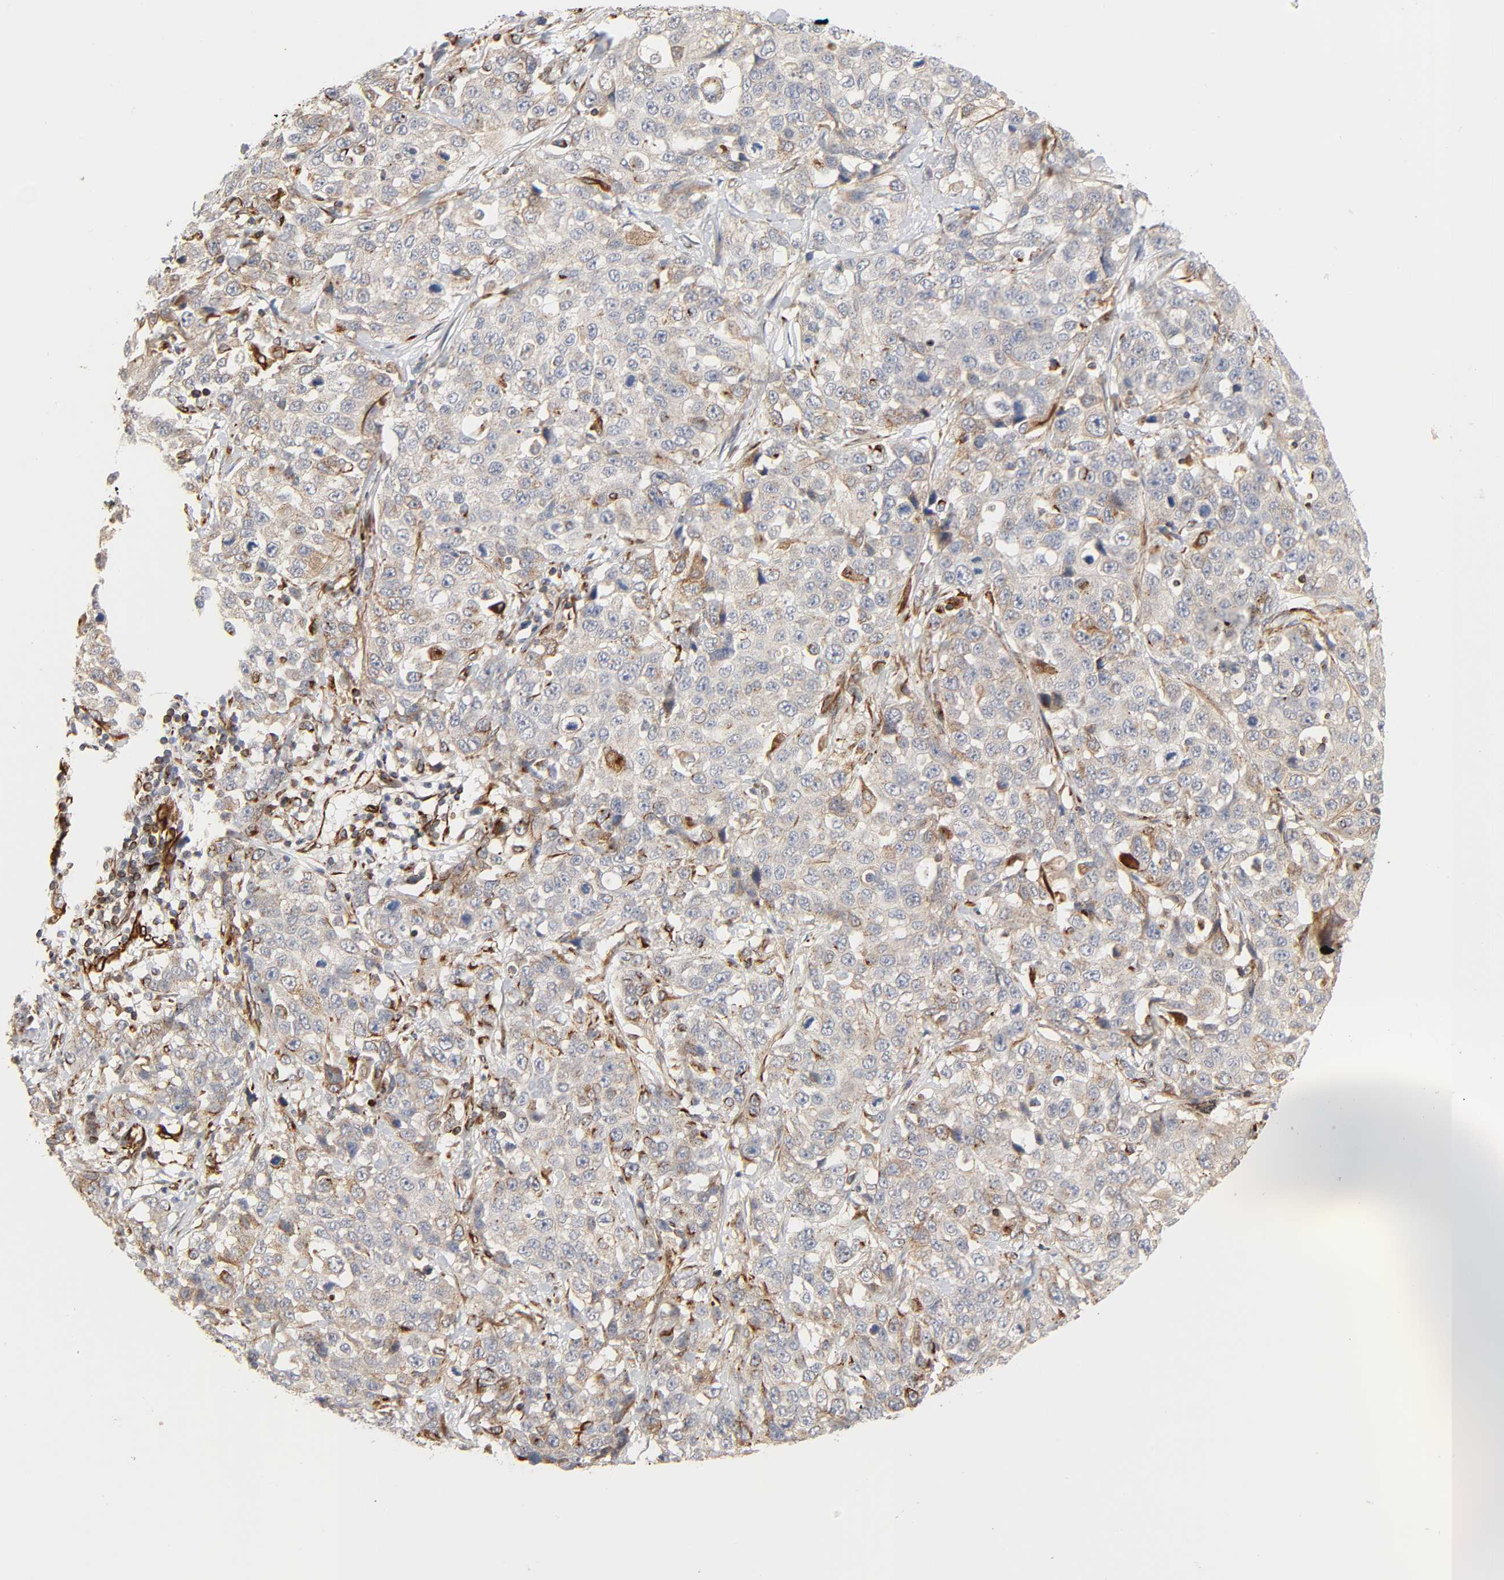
{"staining": {"intensity": "weak", "quantity": ">75%", "location": "cytoplasmic/membranous"}, "tissue": "stomach cancer", "cell_type": "Tumor cells", "image_type": "cancer", "snomed": [{"axis": "morphology", "description": "Normal tissue, NOS"}, {"axis": "morphology", "description": "Adenocarcinoma, NOS"}, {"axis": "topography", "description": "Stomach"}], "caption": "Stomach cancer was stained to show a protein in brown. There is low levels of weak cytoplasmic/membranous staining in approximately >75% of tumor cells.", "gene": "REEP6", "patient": {"sex": "male", "age": 48}}